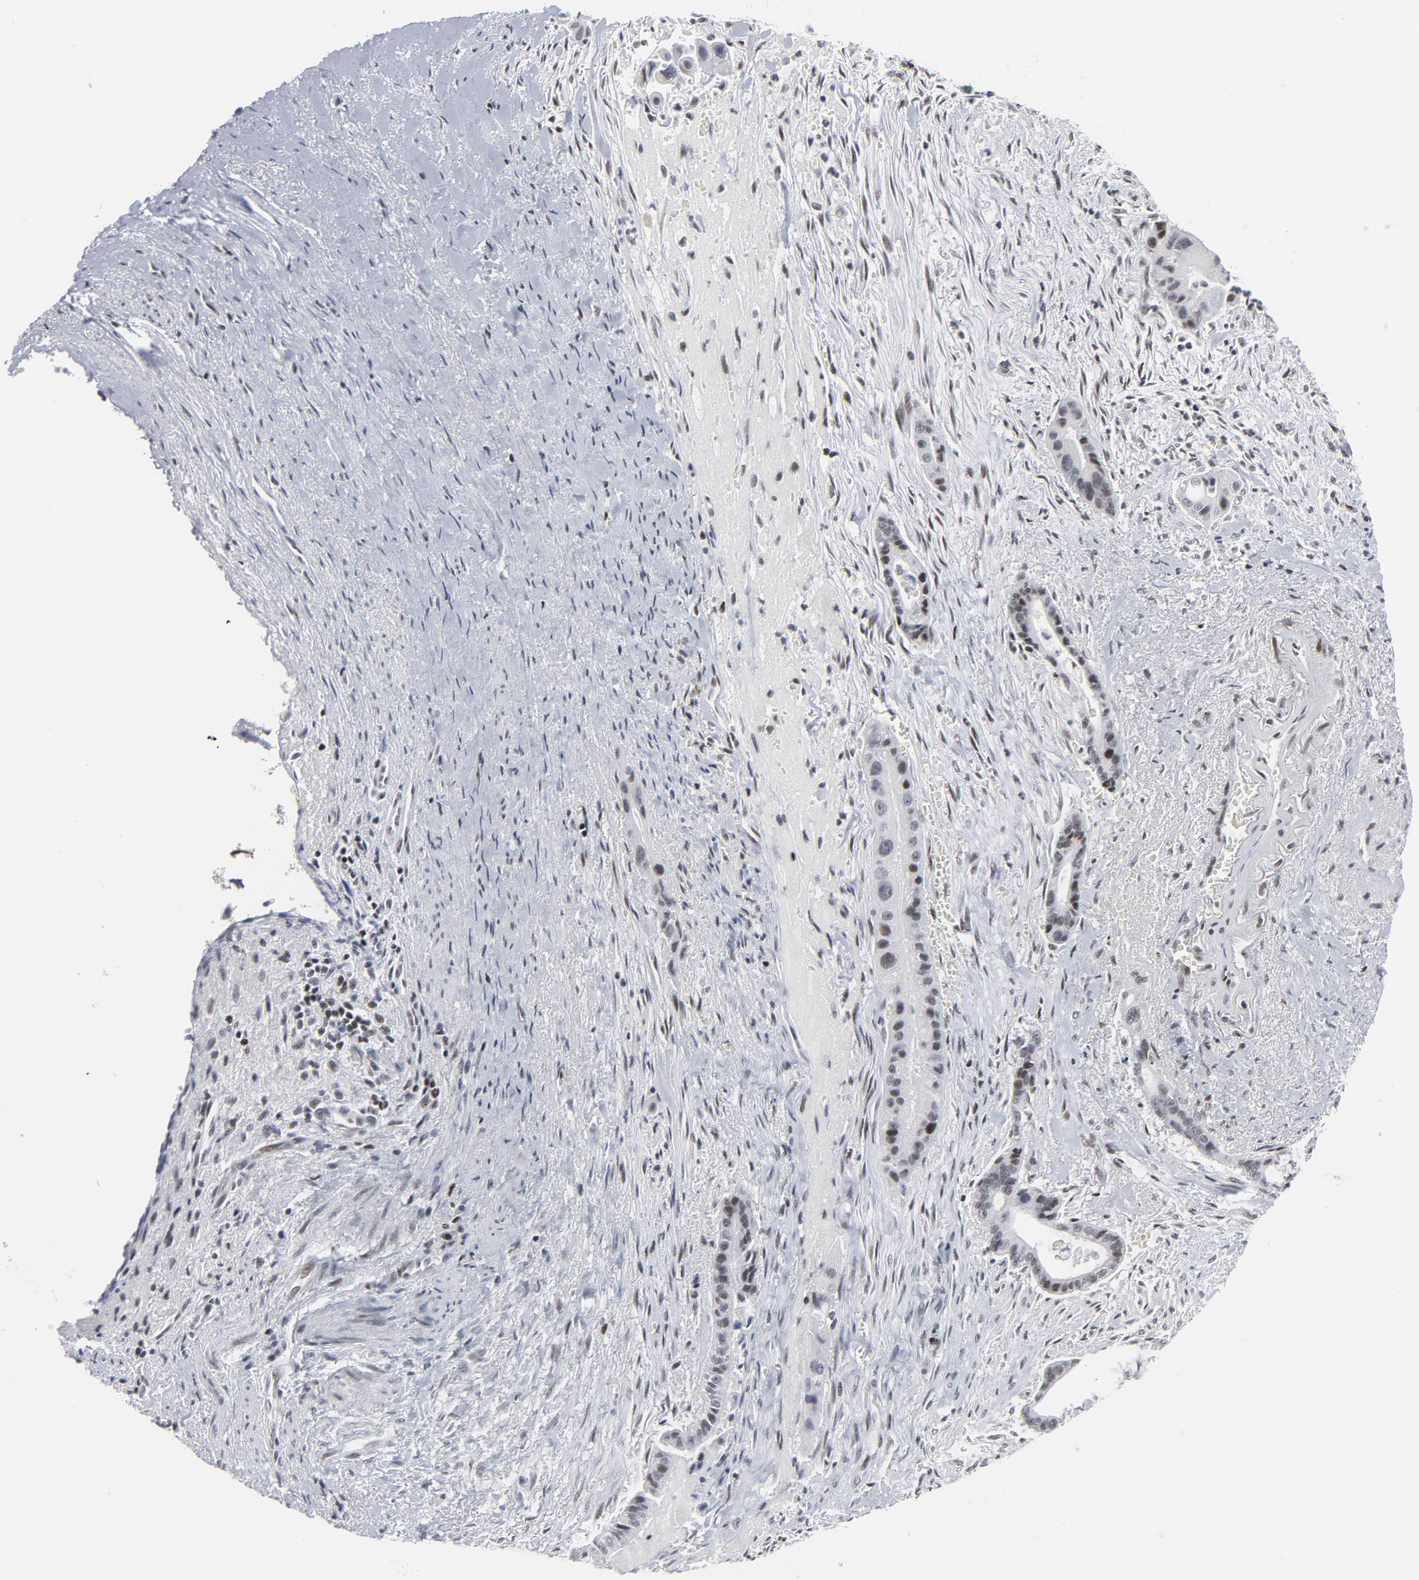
{"staining": {"intensity": "weak", "quantity": "25%-75%", "location": "nuclear"}, "tissue": "liver cancer", "cell_type": "Tumor cells", "image_type": "cancer", "snomed": [{"axis": "morphology", "description": "Cholangiocarcinoma"}, {"axis": "topography", "description": "Liver"}], "caption": "Immunohistochemistry image of human liver cancer (cholangiocarcinoma) stained for a protein (brown), which shows low levels of weak nuclear staining in approximately 25%-75% of tumor cells.", "gene": "GABPA", "patient": {"sex": "female", "age": 55}}